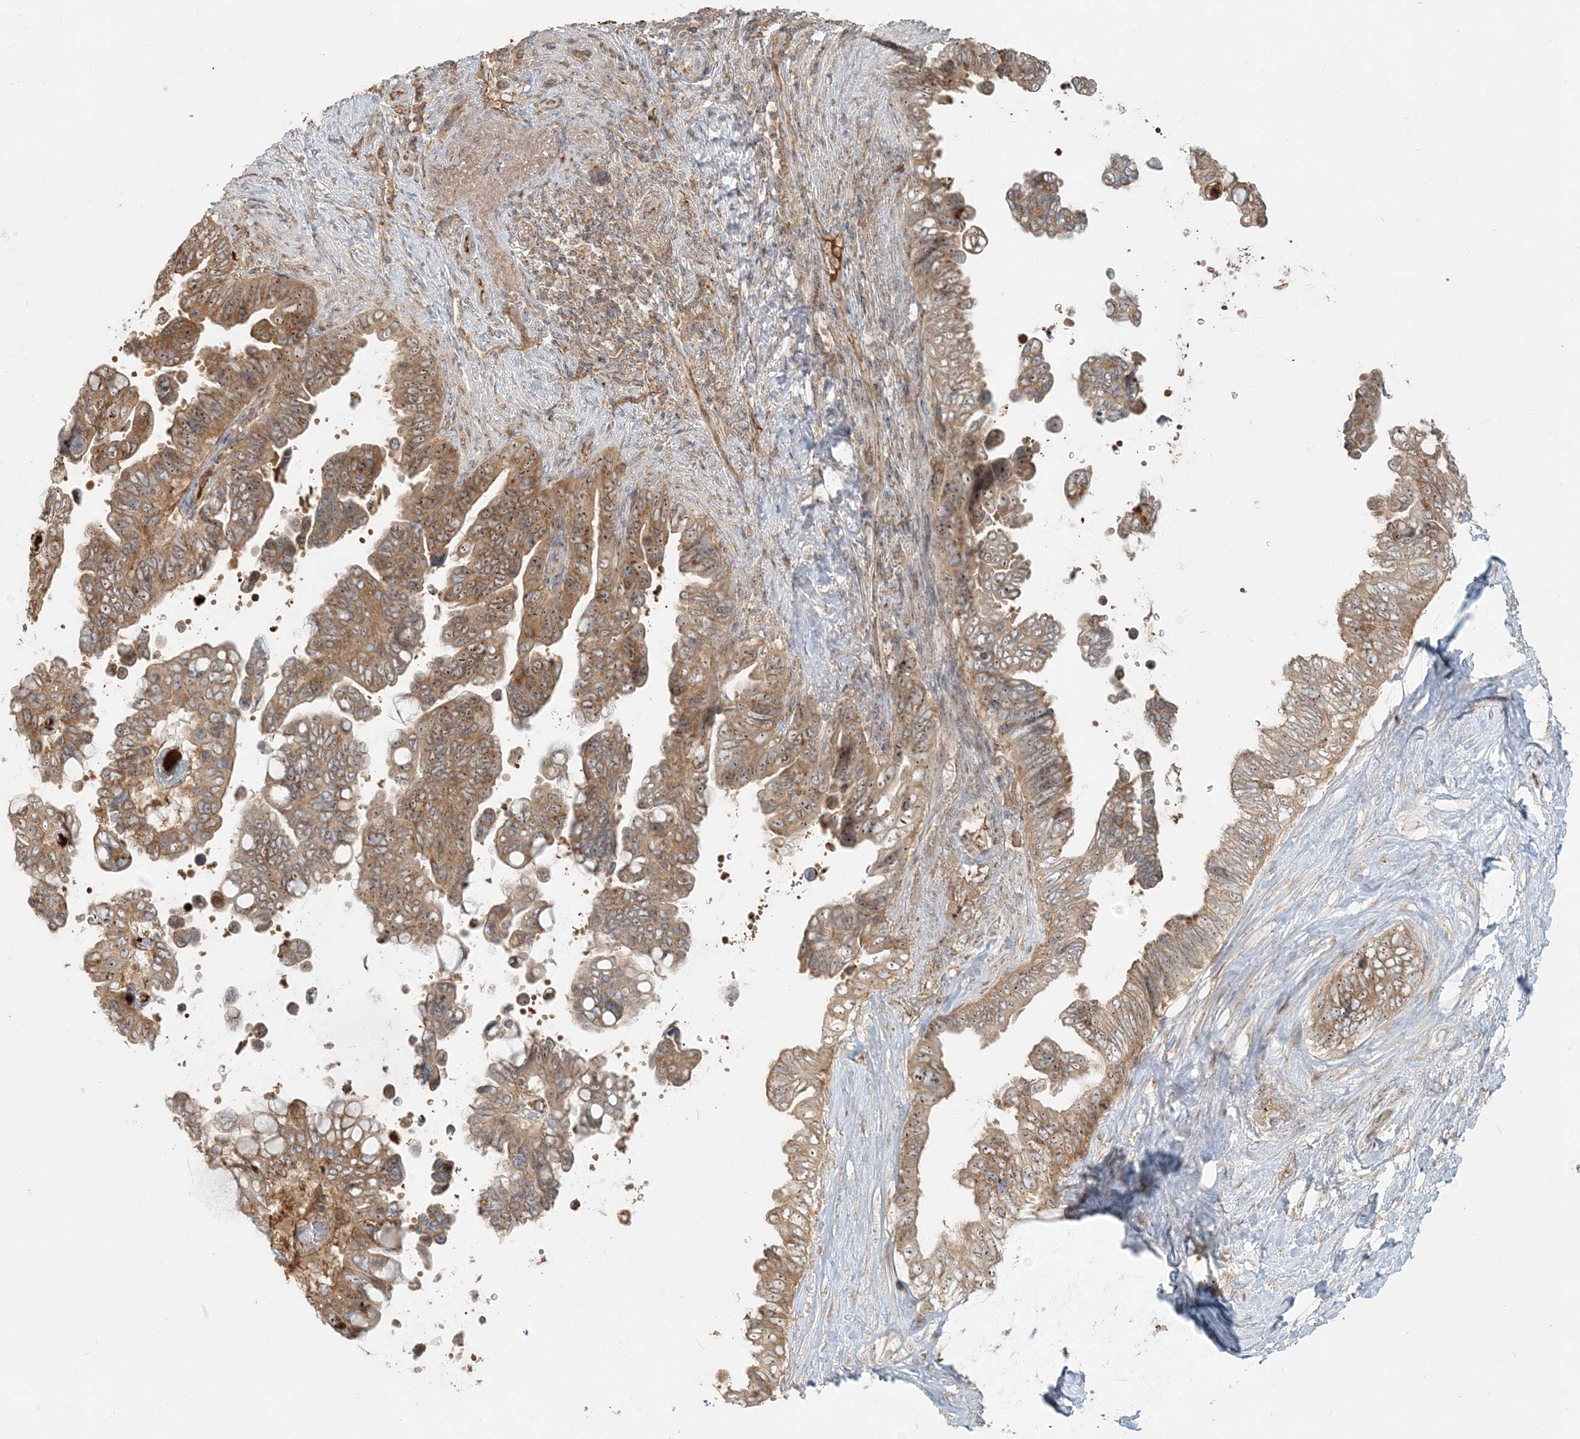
{"staining": {"intensity": "moderate", "quantity": ">75%", "location": "cytoplasmic/membranous,nuclear"}, "tissue": "pancreatic cancer", "cell_type": "Tumor cells", "image_type": "cancer", "snomed": [{"axis": "morphology", "description": "Adenocarcinoma, NOS"}, {"axis": "topography", "description": "Pancreas"}], "caption": "Human pancreatic cancer stained with a brown dye reveals moderate cytoplasmic/membranous and nuclear positive positivity in approximately >75% of tumor cells.", "gene": "AP1AR", "patient": {"sex": "female", "age": 72}}